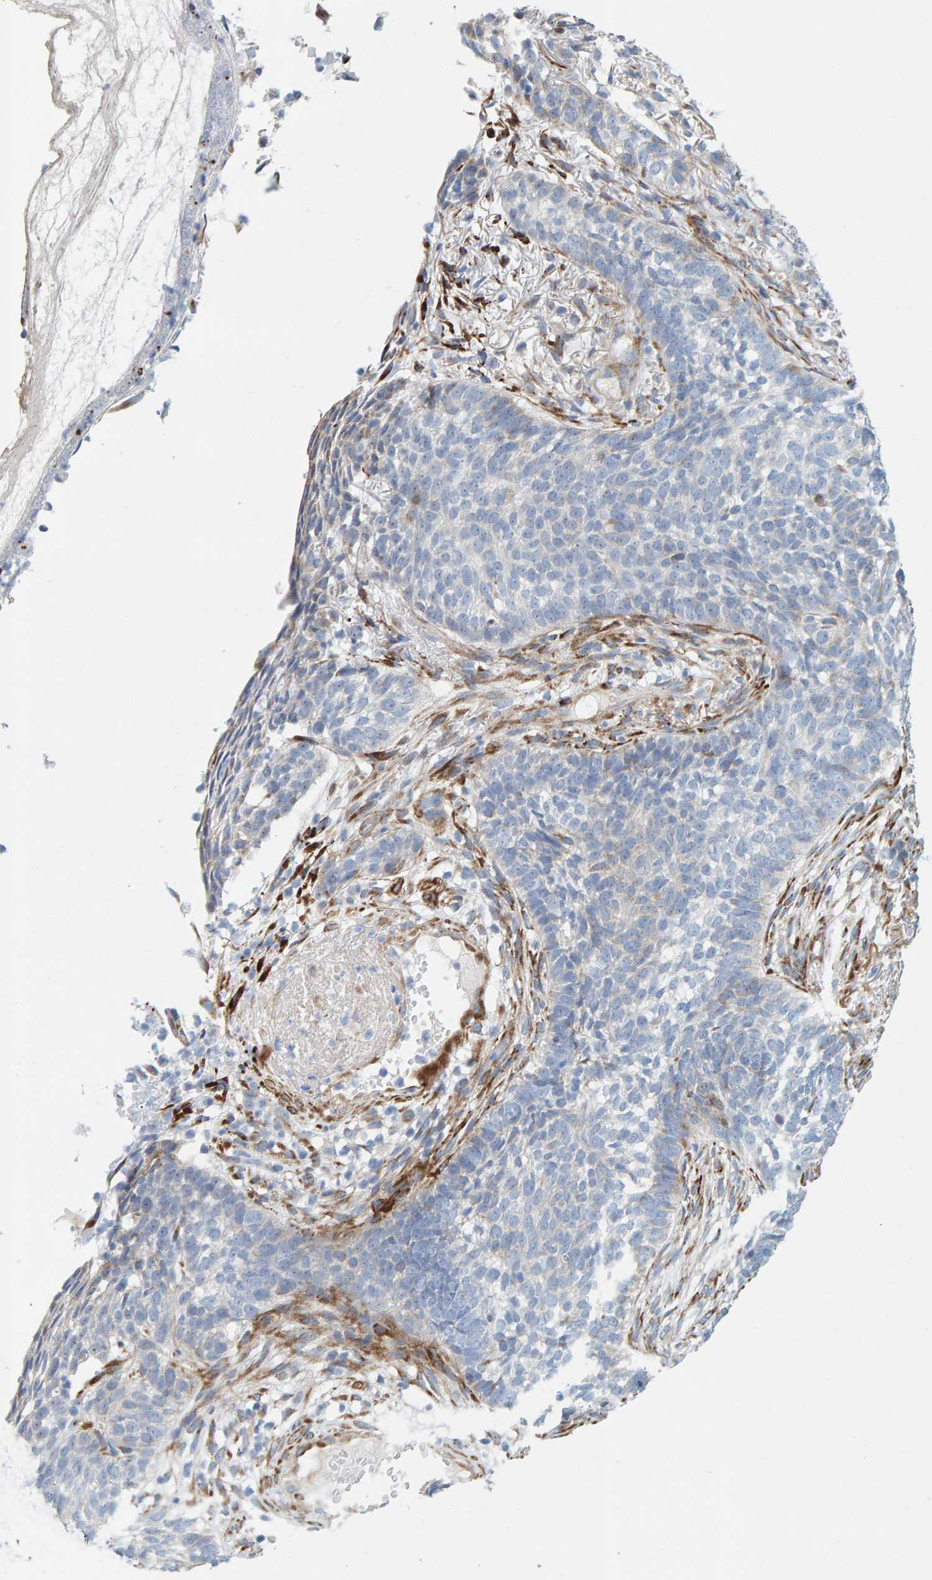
{"staining": {"intensity": "negative", "quantity": "none", "location": "none"}, "tissue": "skin cancer", "cell_type": "Tumor cells", "image_type": "cancer", "snomed": [{"axis": "morphology", "description": "Basal cell carcinoma"}, {"axis": "topography", "description": "Skin"}], "caption": "High magnification brightfield microscopy of skin cancer stained with DAB (3,3'-diaminobenzidine) (brown) and counterstained with hematoxylin (blue): tumor cells show no significant positivity.", "gene": "MMP16", "patient": {"sex": "male", "age": 85}}